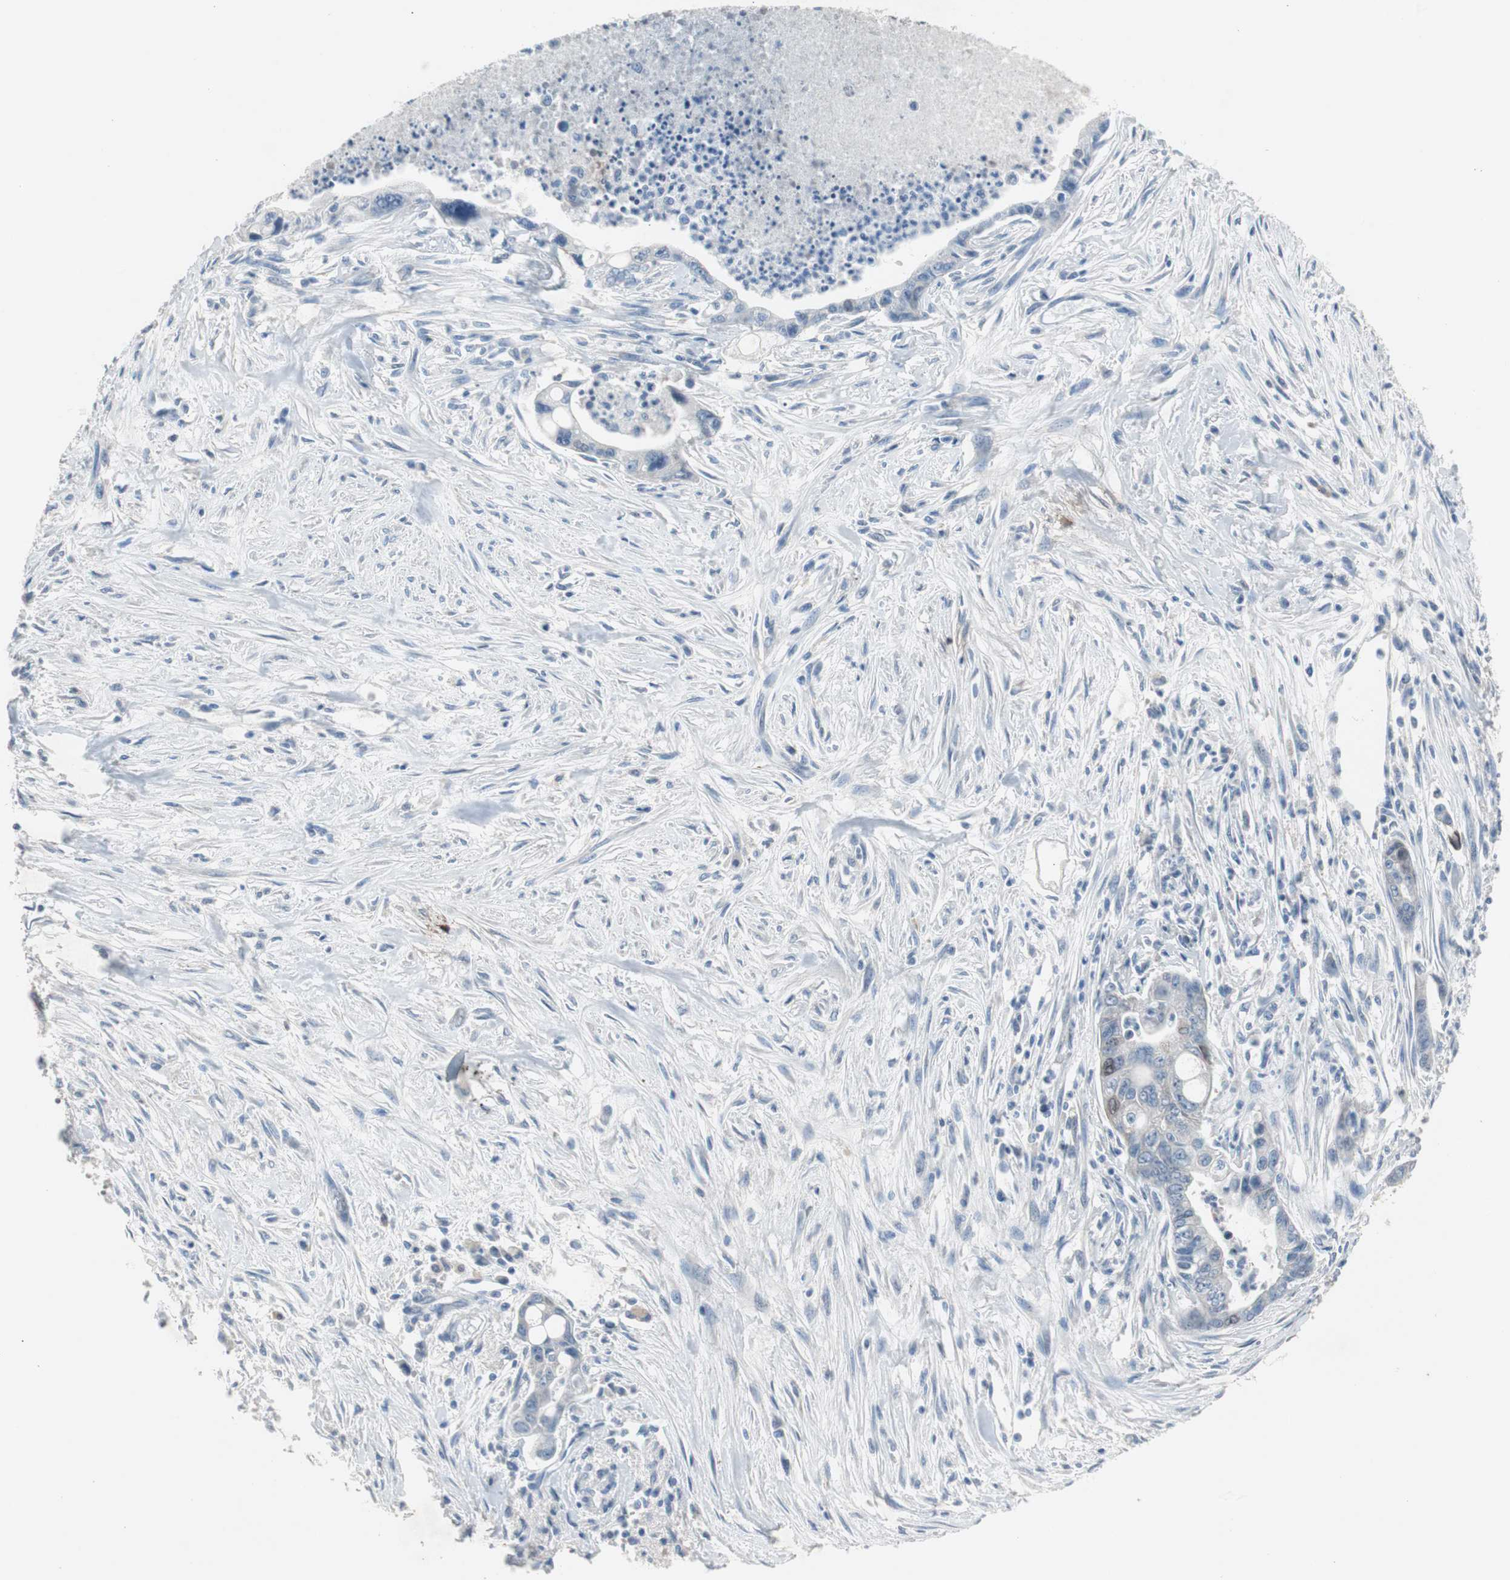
{"staining": {"intensity": "negative", "quantity": "none", "location": "none"}, "tissue": "pancreatic cancer", "cell_type": "Tumor cells", "image_type": "cancer", "snomed": [{"axis": "morphology", "description": "Adenocarcinoma, NOS"}, {"axis": "topography", "description": "Pancreas"}], "caption": "The IHC image has no significant positivity in tumor cells of pancreatic cancer tissue.", "gene": "TK1", "patient": {"sex": "male", "age": 70}}